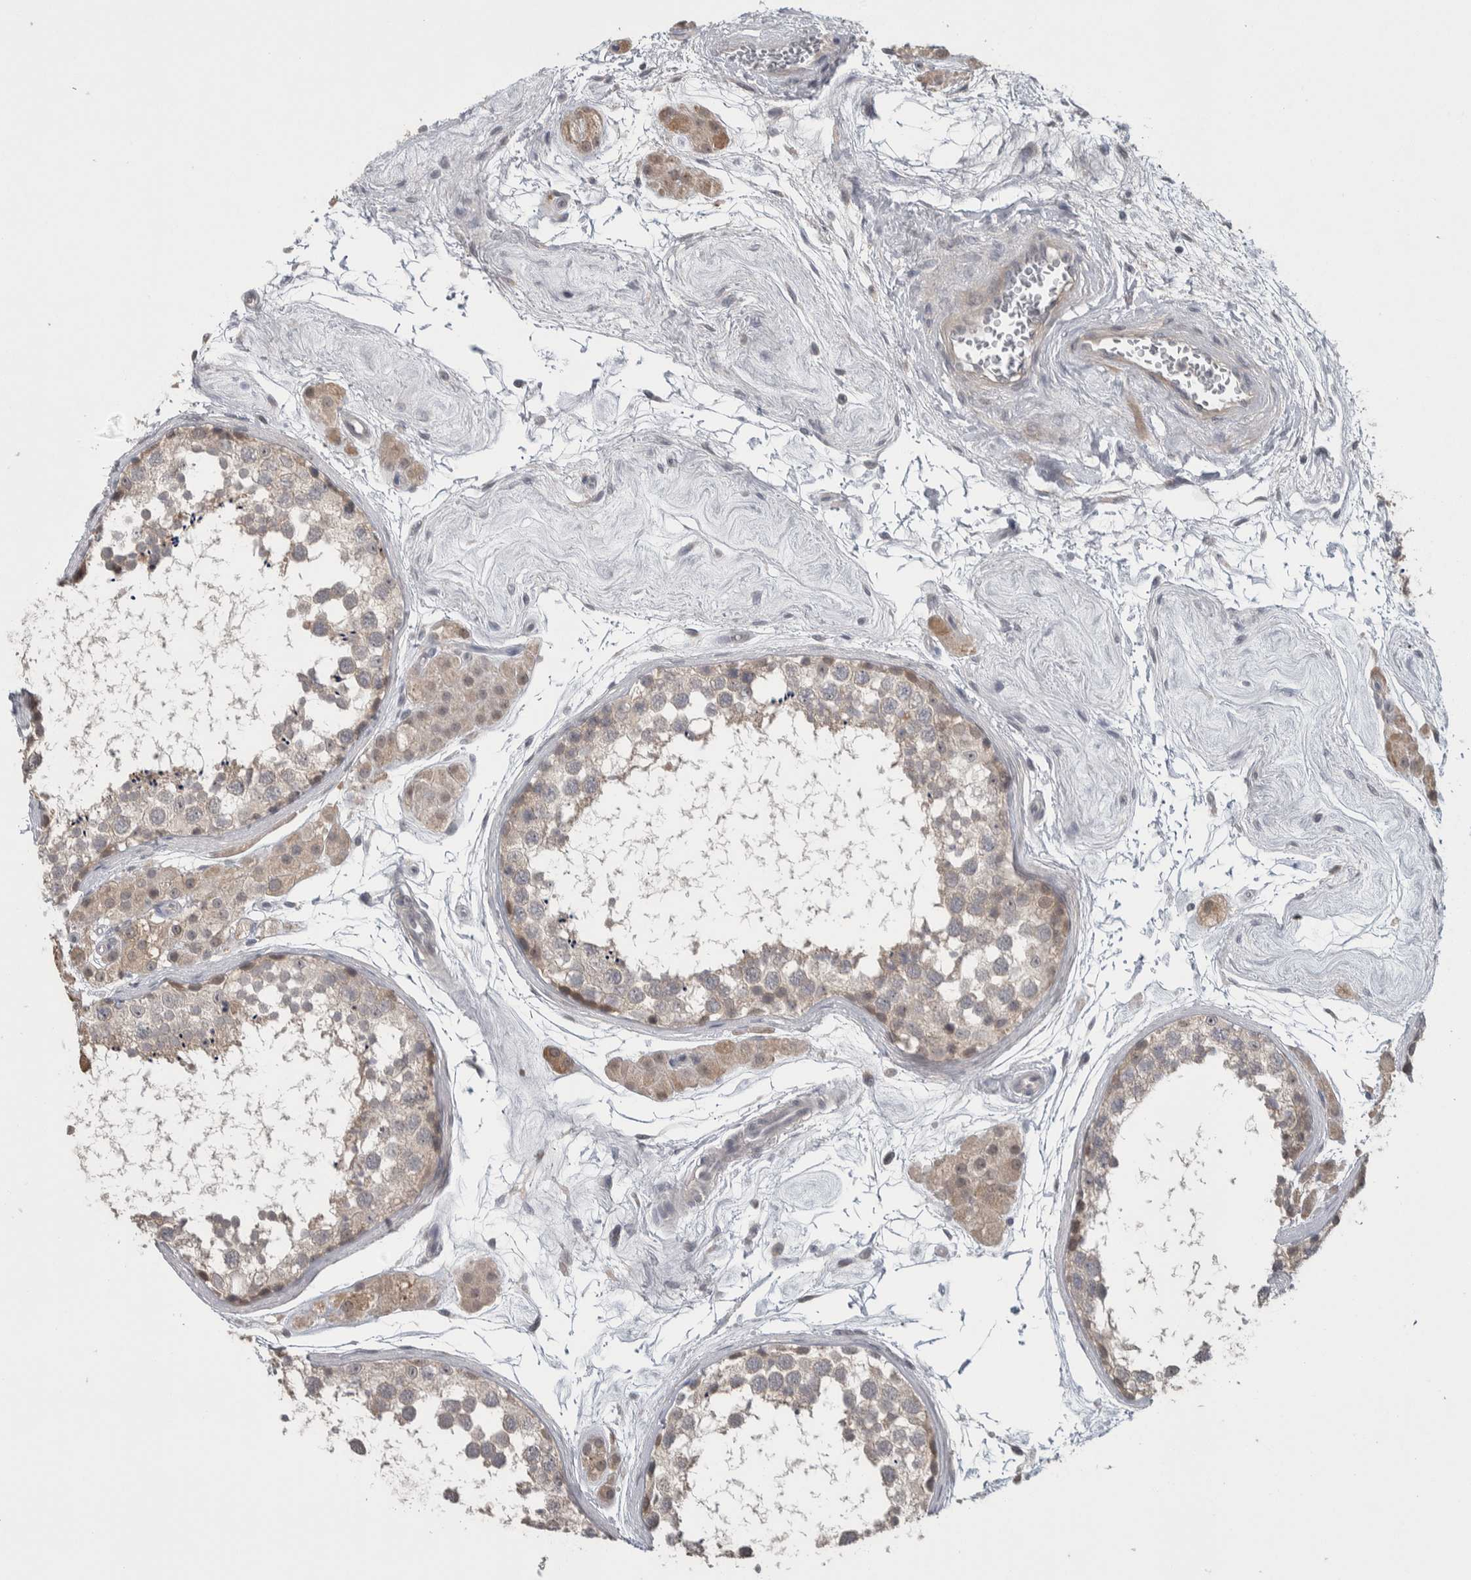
{"staining": {"intensity": "moderate", "quantity": "<25%", "location": "cytoplasmic/membranous"}, "tissue": "testis", "cell_type": "Cells in seminiferous ducts", "image_type": "normal", "snomed": [{"axis": "morphology", "description": "Normal tissue, NOS"}, {"axis": "topography", "description": "Testis"}], "caption": "IHC of benign testis exhibits low levels of moderate cytoplasmic/membranous staining in approximately <25% of cells in seminiferous ducts.", "gene": "CUL2", "patient": {"sex": "male", "age": 56}}